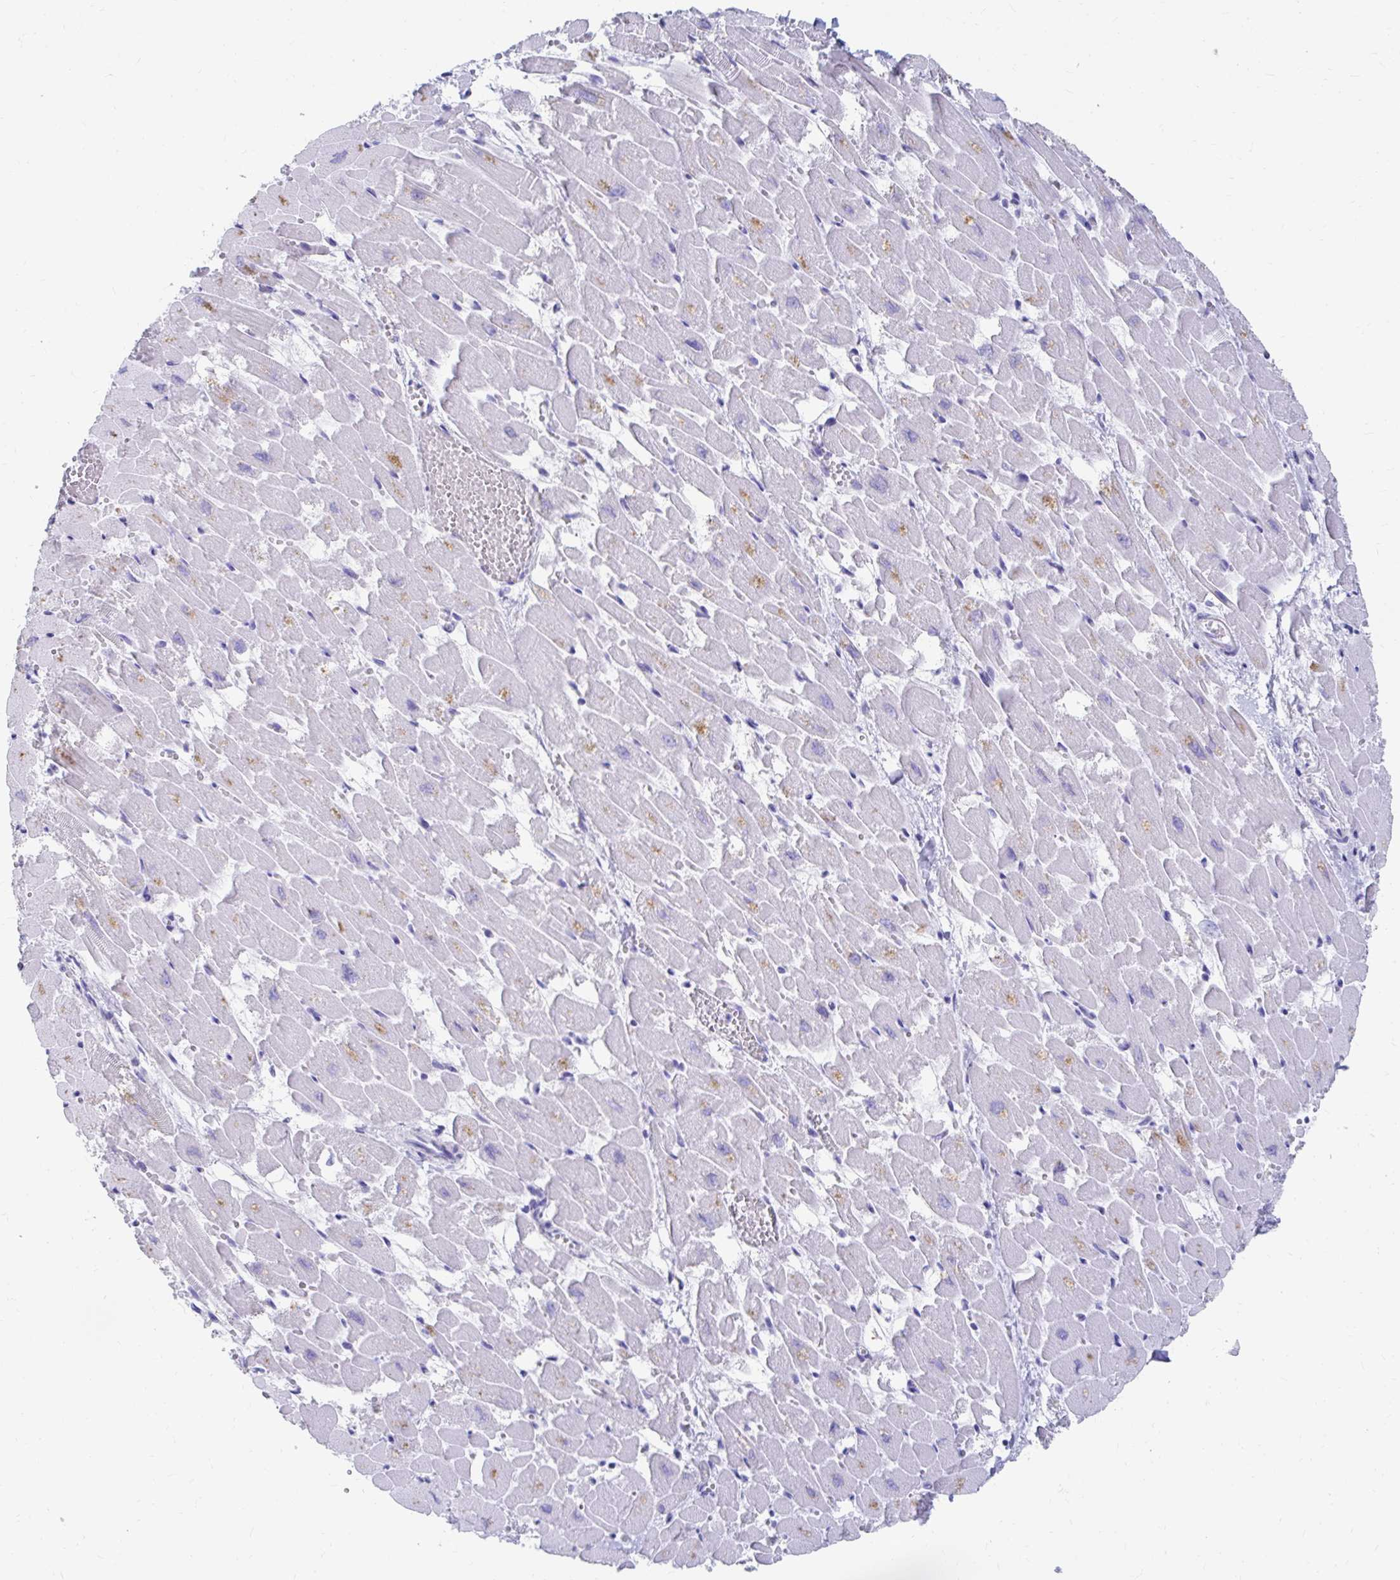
{"staining": {"intensity": "weak", "quantity": "<25%", "location": "cytoplasmic/membranous"}, "tissue": "heart muscle", "cell_type": "Cardiomyocytes", "image_type": "normal", "snomed": [{"axis": "morphology", "description": "Normal tissue, NOS"}, {"axis": "topography", "description": "Heart"}], "caption": "Immunohistochemistry histopathology image of benign heart muscle stained for a protein (brown), which demonstrates no expression in cardiomyocytes.", "gene": "DPEP3", "patient": {"sex": "female", "age": 52}}